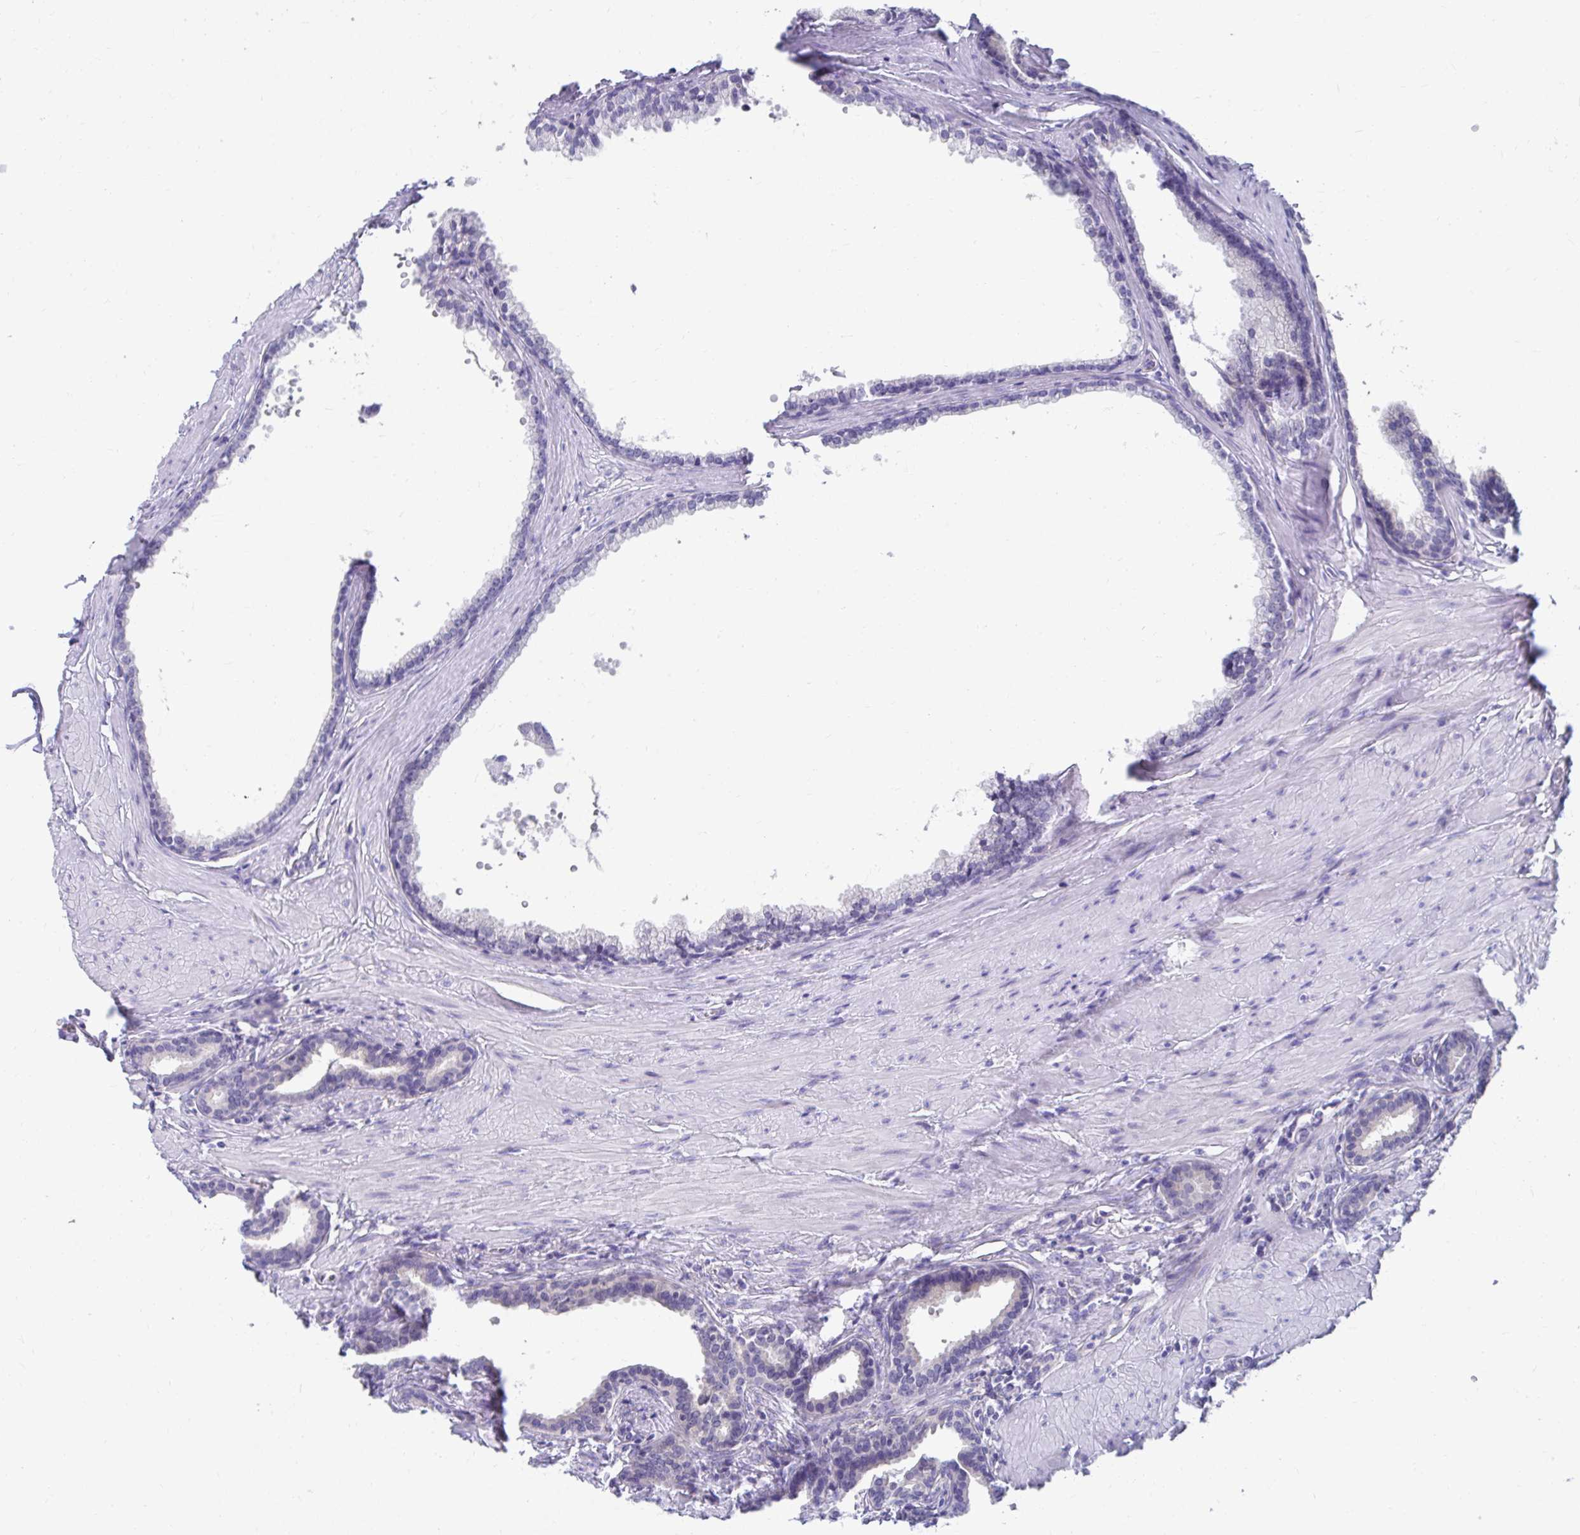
{"staining": {"intensity": "negative", "quantity": "none", "location": "none"}, "tissue": "prostate", "cell_type": "Glandular cells", "image_type": "normal", "snomed": [{"axis": "morphology", "description": "Normal tissue, NOS"}, {"axis": "topography", "description": "Prostate"}, {"axis": "topography", "description": "Peripheral nerve tissue"}], "caption": "IHC image of unremarkable human prostate stained for a protein (brown), which displays no expression in glandular cells. The staining is performed using DAB (3,3'-diaminobenzidine) brown chromogen with nuclei counter-stained in using hematoxylin.", "gene": "C19orf81", "patient": {"sex": "male", "age": 55}}